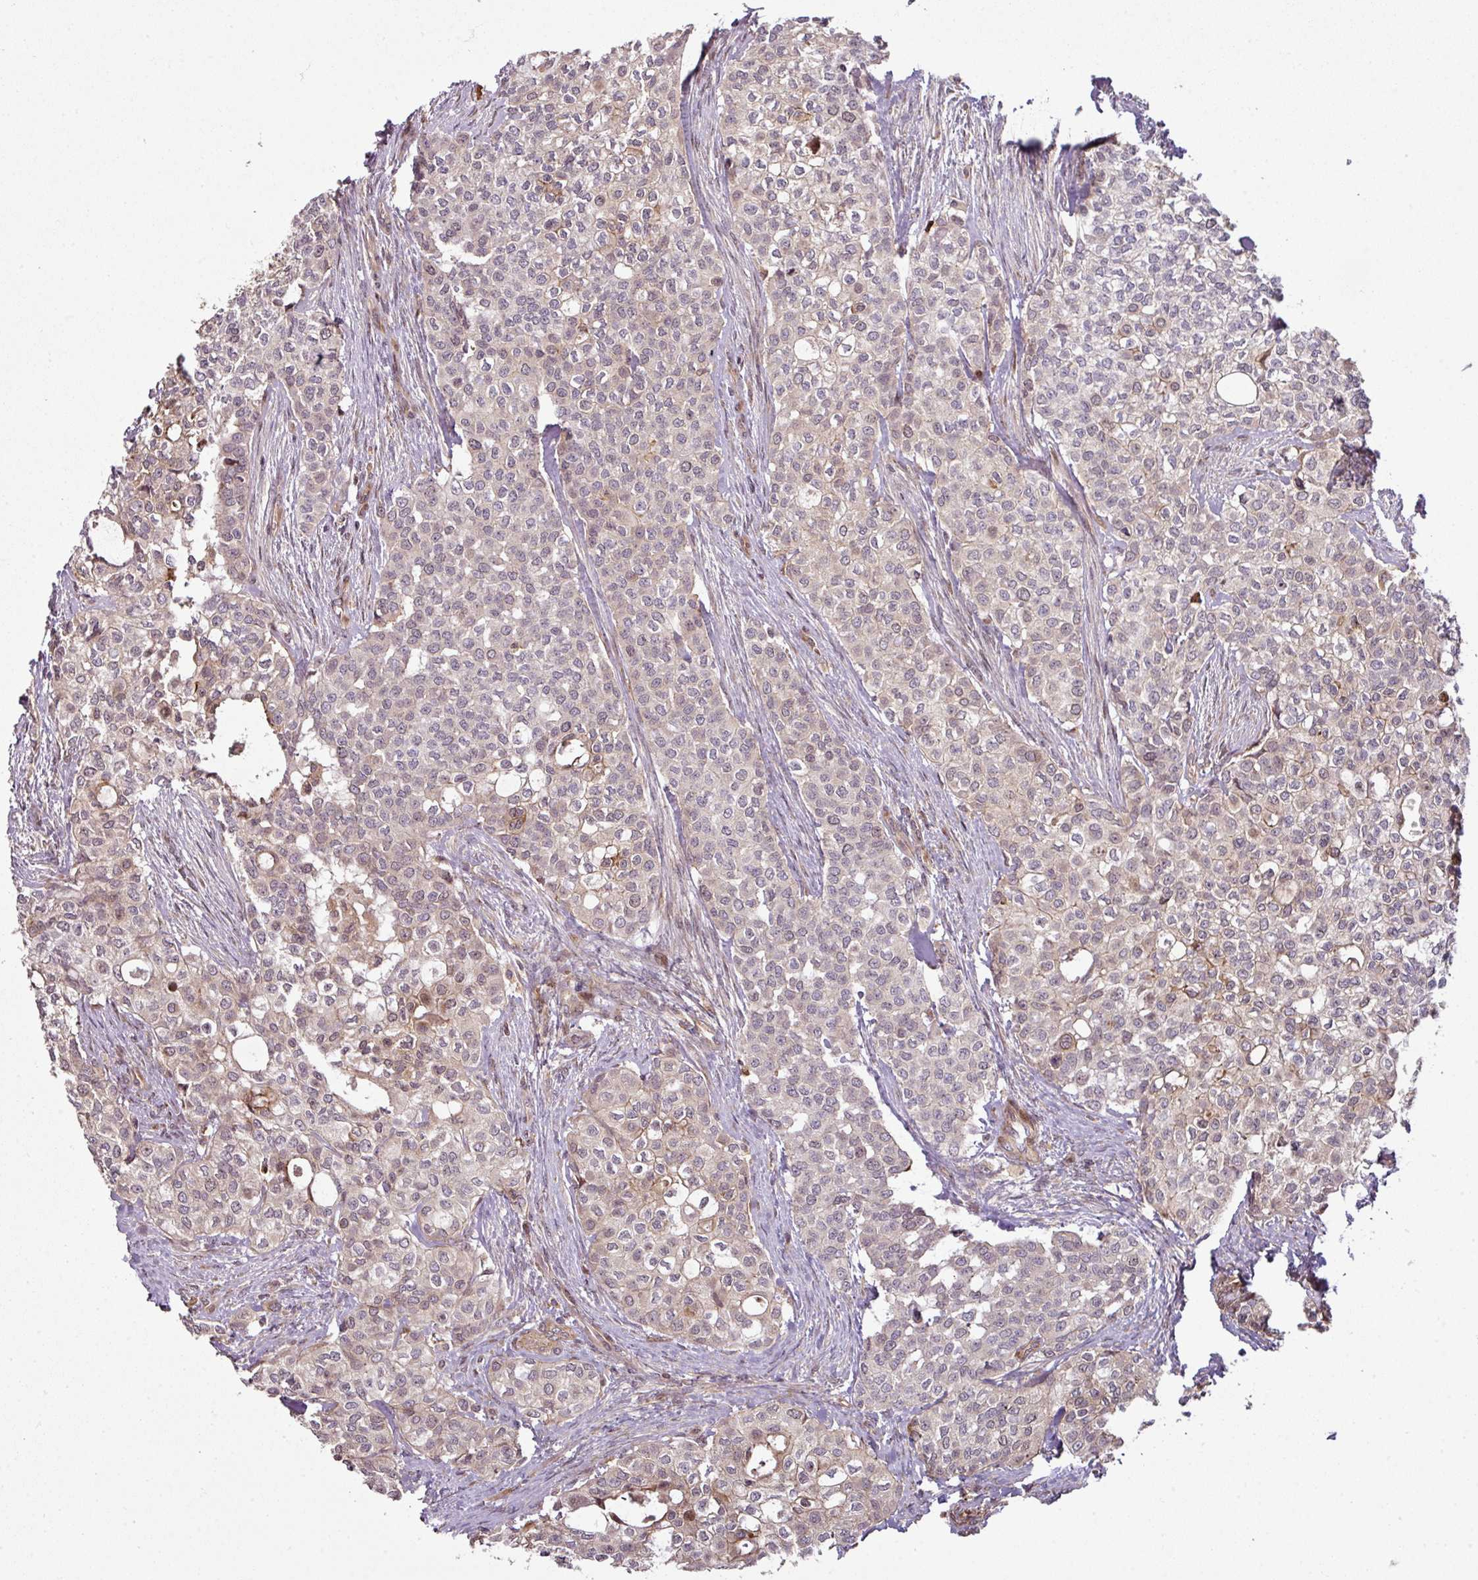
{"staining": {"intensity": "weak", "quantity": "<25%", "location": "cytoplasmic/membranous"}, "tissue": "head and neck cancer", "cell_type": "Tumor cells", "image_type": "cancer", "snomed": [{"axis": "morphology", "description": "Adenocarcinoma, NOS"}, {"axis": "topography", "description": "Head-Neck"}], "caption": "Immunohistochemistry (IHC) histopathology image of adenocarcinoma (head and neck) stained for a protein (brown), which reveals no positivity in tumor cells.", "gene": "ATAT1", "patient": {"sex": "male", "age": 81}}